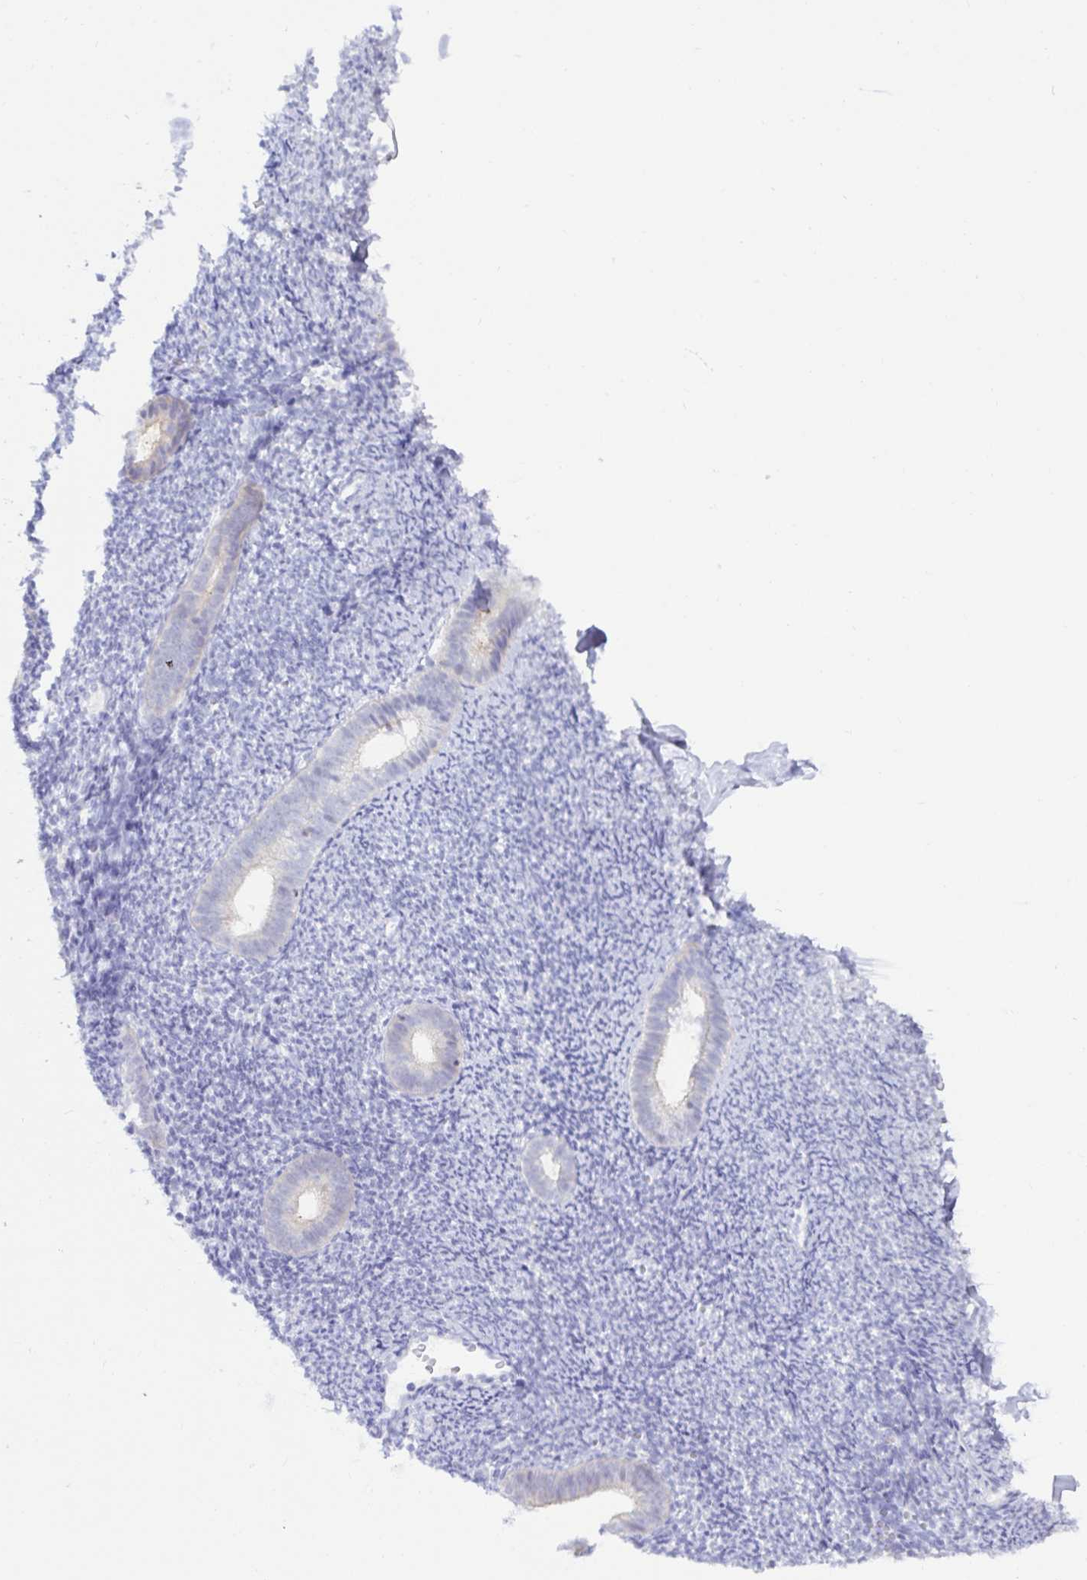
{"staining": {"intensity": "negative", "quantity": "none", "location": "none"}, "tissue": "endometrium", "cell_type": "Cells in endometrial stroma", "image_type": "normal", "snomed": [{"axis": "morphology", "description": "Normal tissue, NOS"}, {"axis": "topography", "description": "Endometrium"}], "caption": "Micrograph shows no protein staining in cells in endometrial stroma of normal endometrium.", "gene": "MON2", "patient": {"sex": "female", "age": 39}}